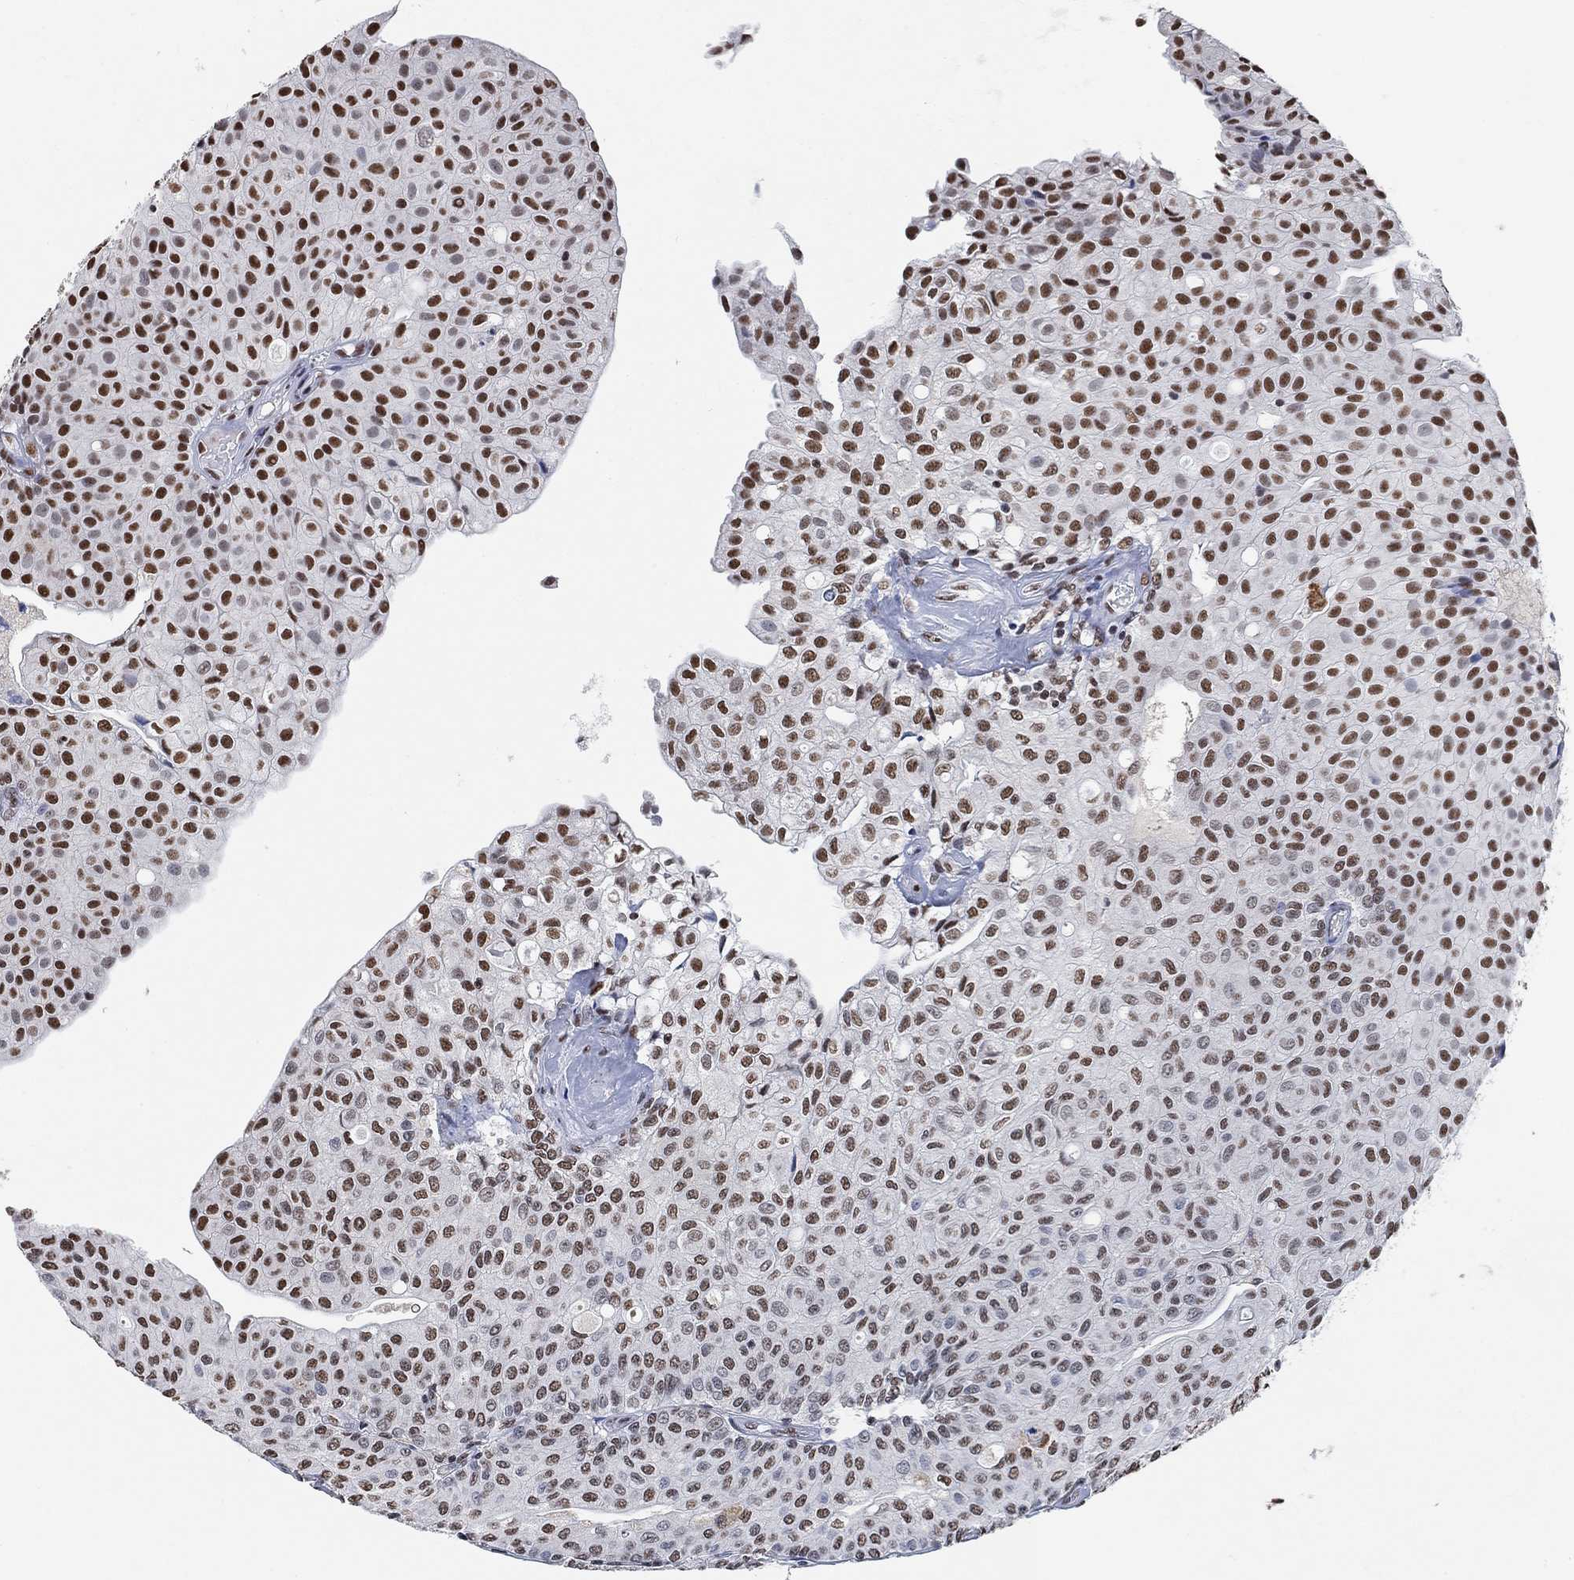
{"staining": {"intensity": "strong", "quantity": "25%-75%", "location": "nuclear"}, "tissue": "urothelial cancer", "cell_type": "Tumor cells", "image_type": "cancer", "snomed": [{"axis": "morphology", "description": "Urothelial carcinoma, Low grade"}, {"axis": "topography", "description": "Urinary bladder"}], "caption": "High-power microscopy captured an immunohistochemistry (IHC) histopathology image of urothelial carcinoma (low-grade), revealing strong nuclear staining in approximately 25%-75% of tumor cells.", "gene": "USP39", "patient": {"sex": "male", "age": 89}}